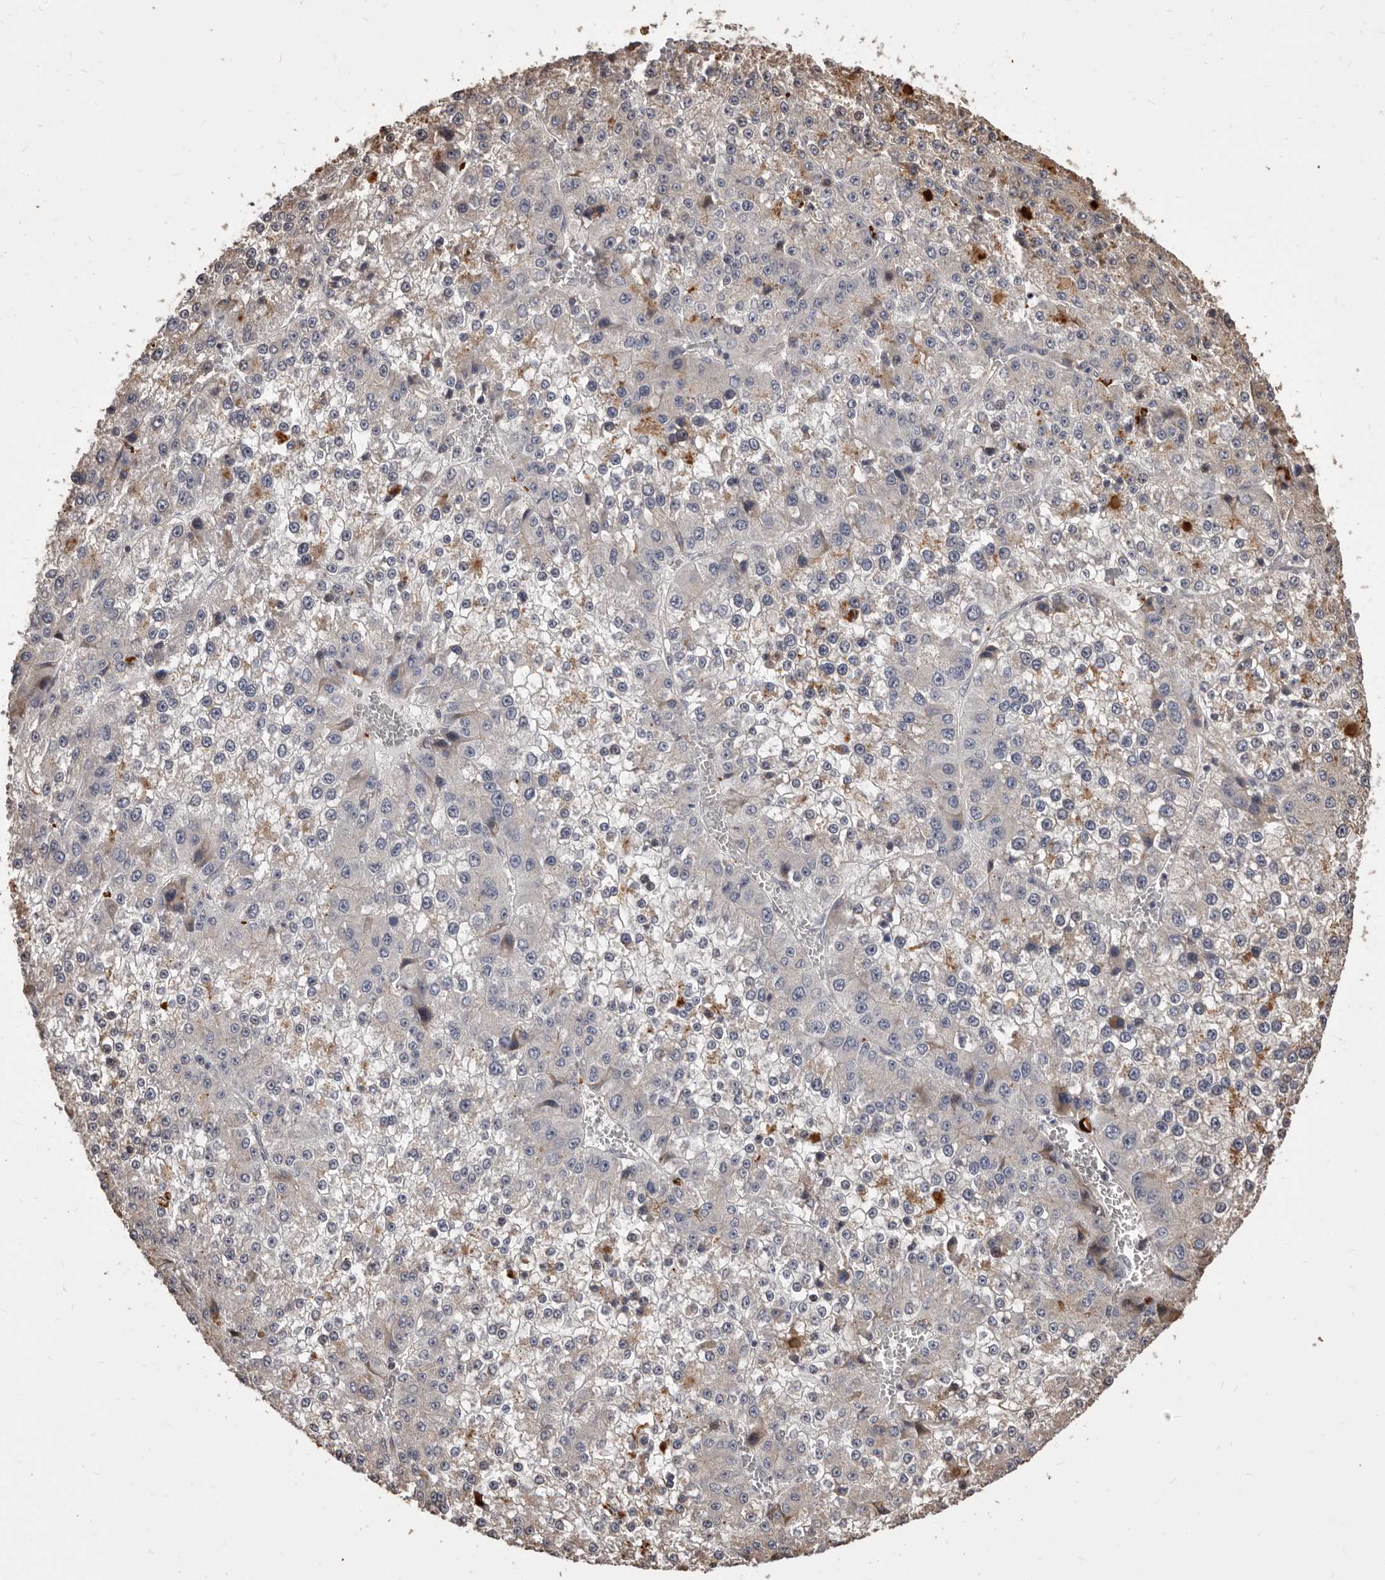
{"staining": {"intensity": "weak", "quantity": "<25%", "location": "cytoplasmic/membranous"}, "tissue": "liver cancer", "cell_type": "Tumor cells", "image_type": "cancer", "snomed": [{"axis": "morphology", "description": "Carcinoma, Hepatocellular, NOS"}, {"axis": "topography", "description": "Liver"}], "caption": "Hepatocellular carcinoma (liver) was stained to show a protein in brown. There is no significant expression in tumor cells. The staining is performed using DAB (3,3'-diaminobenzidine) brown chromogen with nuclei counter-stained in using hematoxylin.", "gene": "ALPK1", "patient": {"sex": "female", "age": 73}}